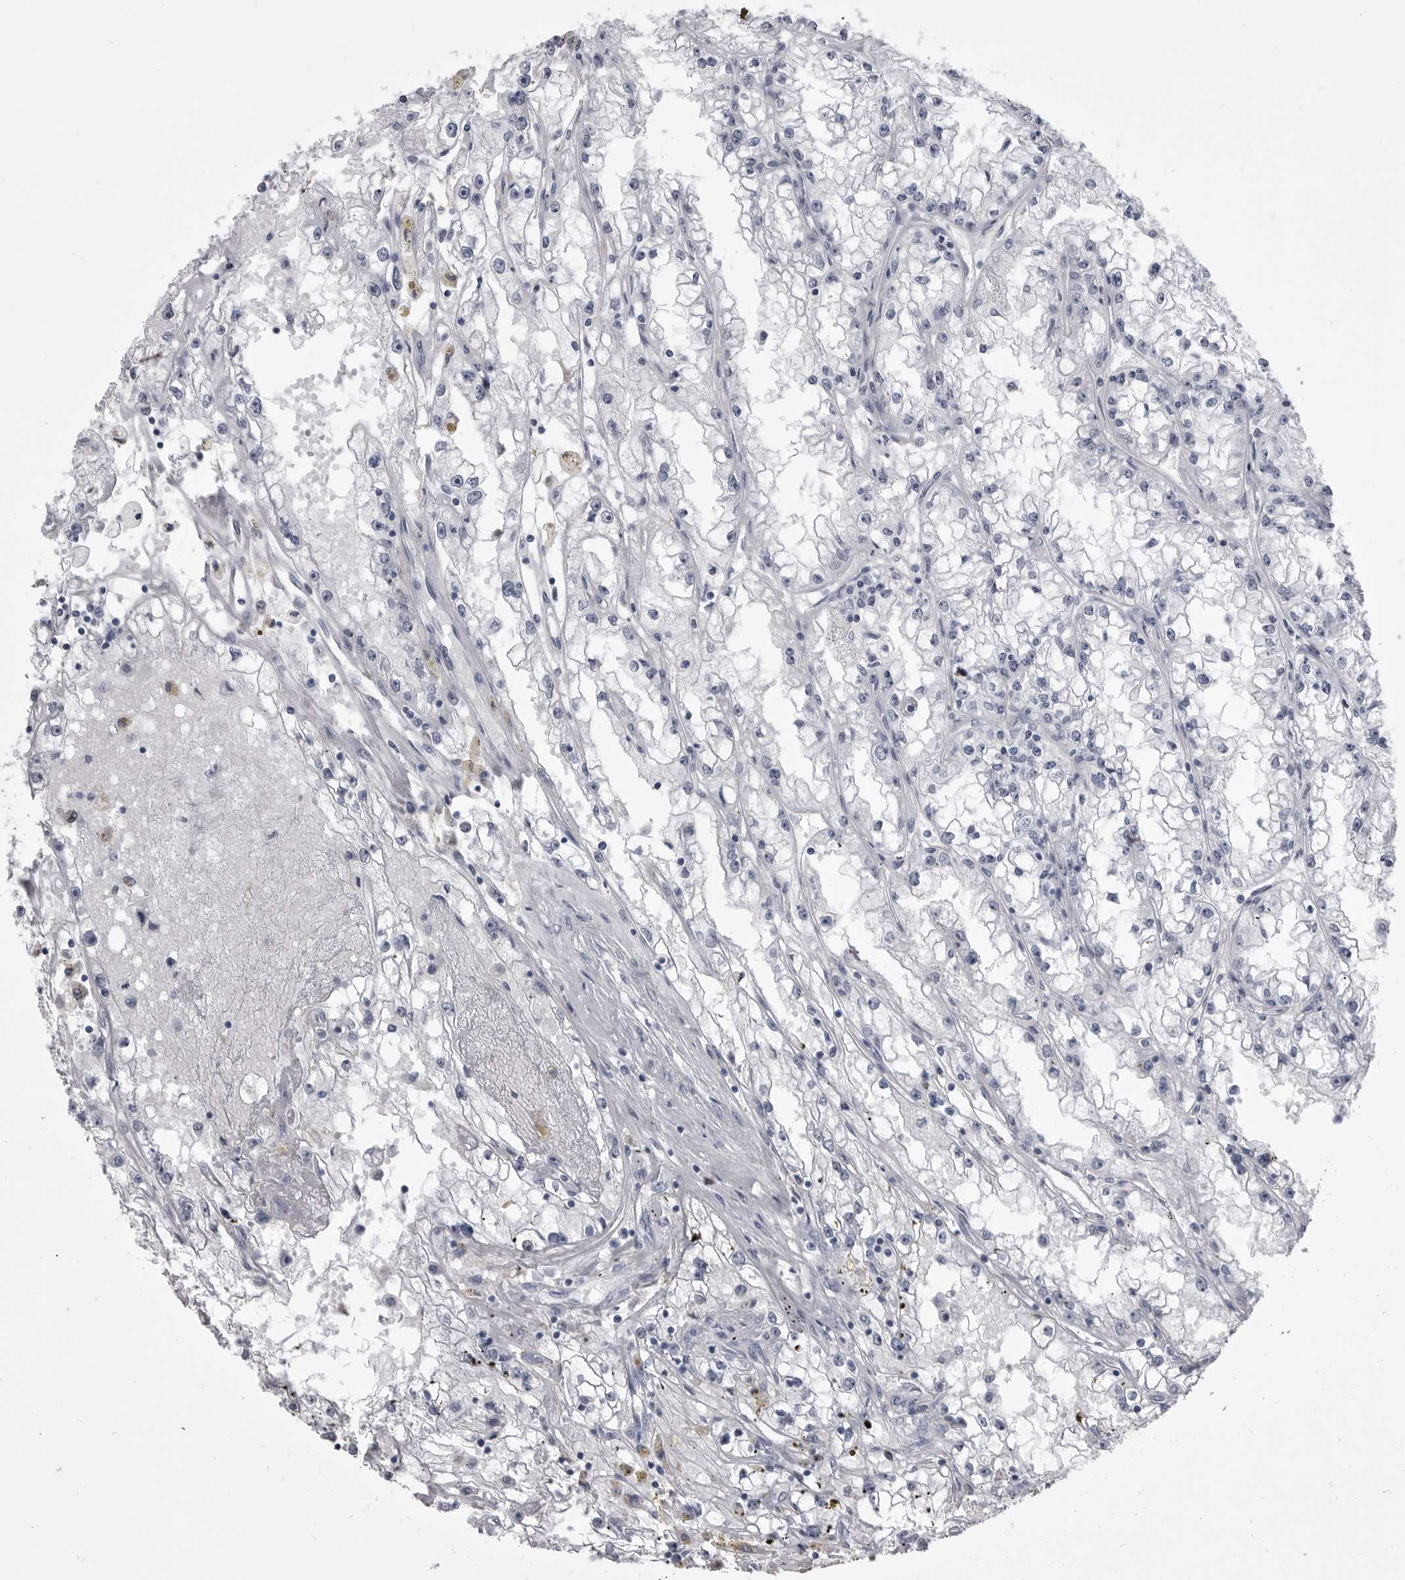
{"staining": {"intensity": "negative", "quantity": "none", "location": "none"}, "tissue": "renal cancer", "cell_type": "Tumor cells", "image_type": "cancer", "snomed": [{"axis": "morphology", "description": "Adenocarcinoma, NOS"}, {"axis": "topography", "description": "Kidney"}], "caption": "Immunohistochemistry (IHC) micrograph of neoplastic tissue: renal cancer (adenocarcinoma) stained with DAB shows no significant protein staining in tumor cells.", "gene": "ANK2", "patient": {"sex": "male", "age": 56}}